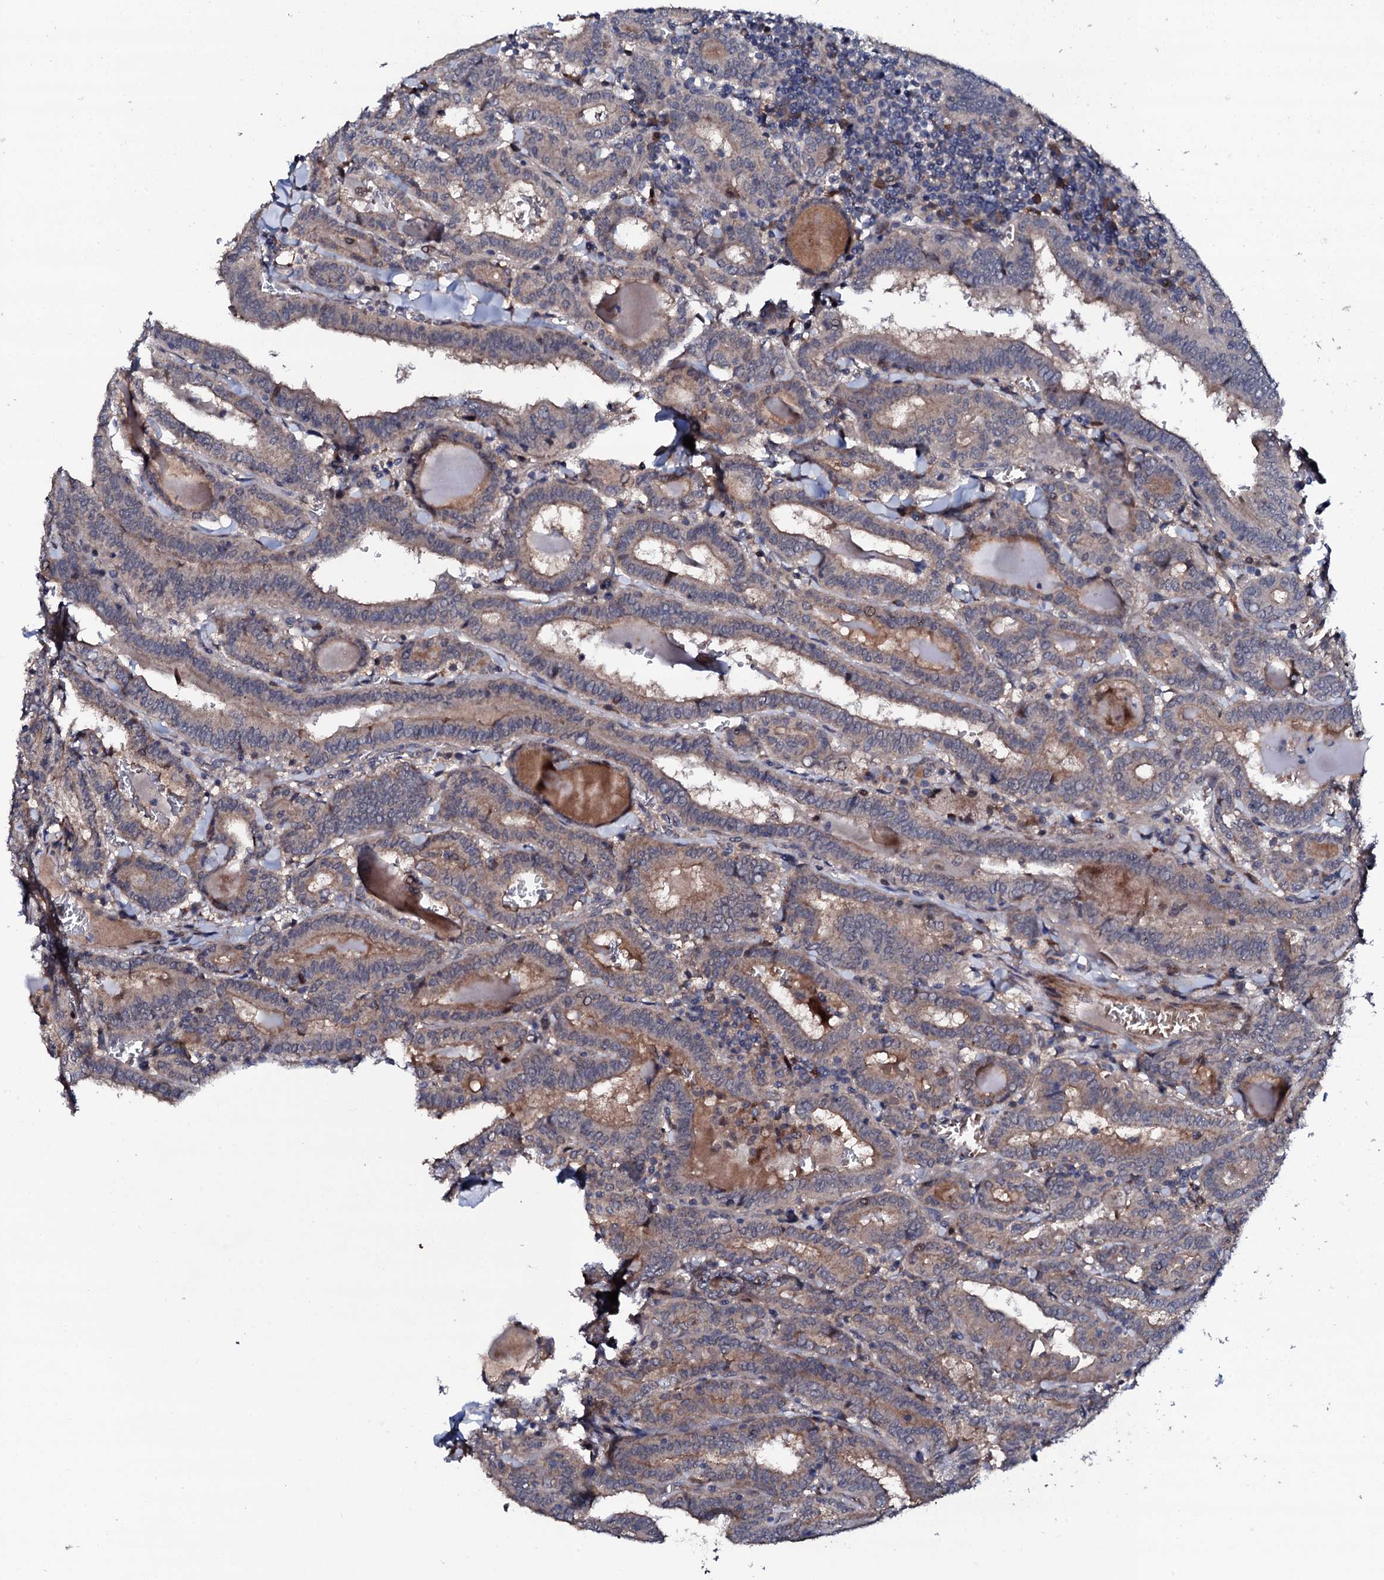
{"staining": {"intensity": "weak", "quantity": "25%-75%", "location": "cytoplasmic/membranous"}, "tissue": "thyroid cancer", "cell_type": "Tumor cells", "image_type": "cancer", "snomed": [{"axis": "morphology", "description": "Papillary adenocarcinoma, NOS"}, {"axis": "topography", "description": "Thyroid gland"}], "caption": "This is an image of immunohistochemistry (IHC) staining of papillary adenocarcinoma (thyroid), which shows weak staining in the cytoplasmic/membranous of tumor cells.", "gene": "CIAO2A", "patient": {"sex": "female", "age": 72}}